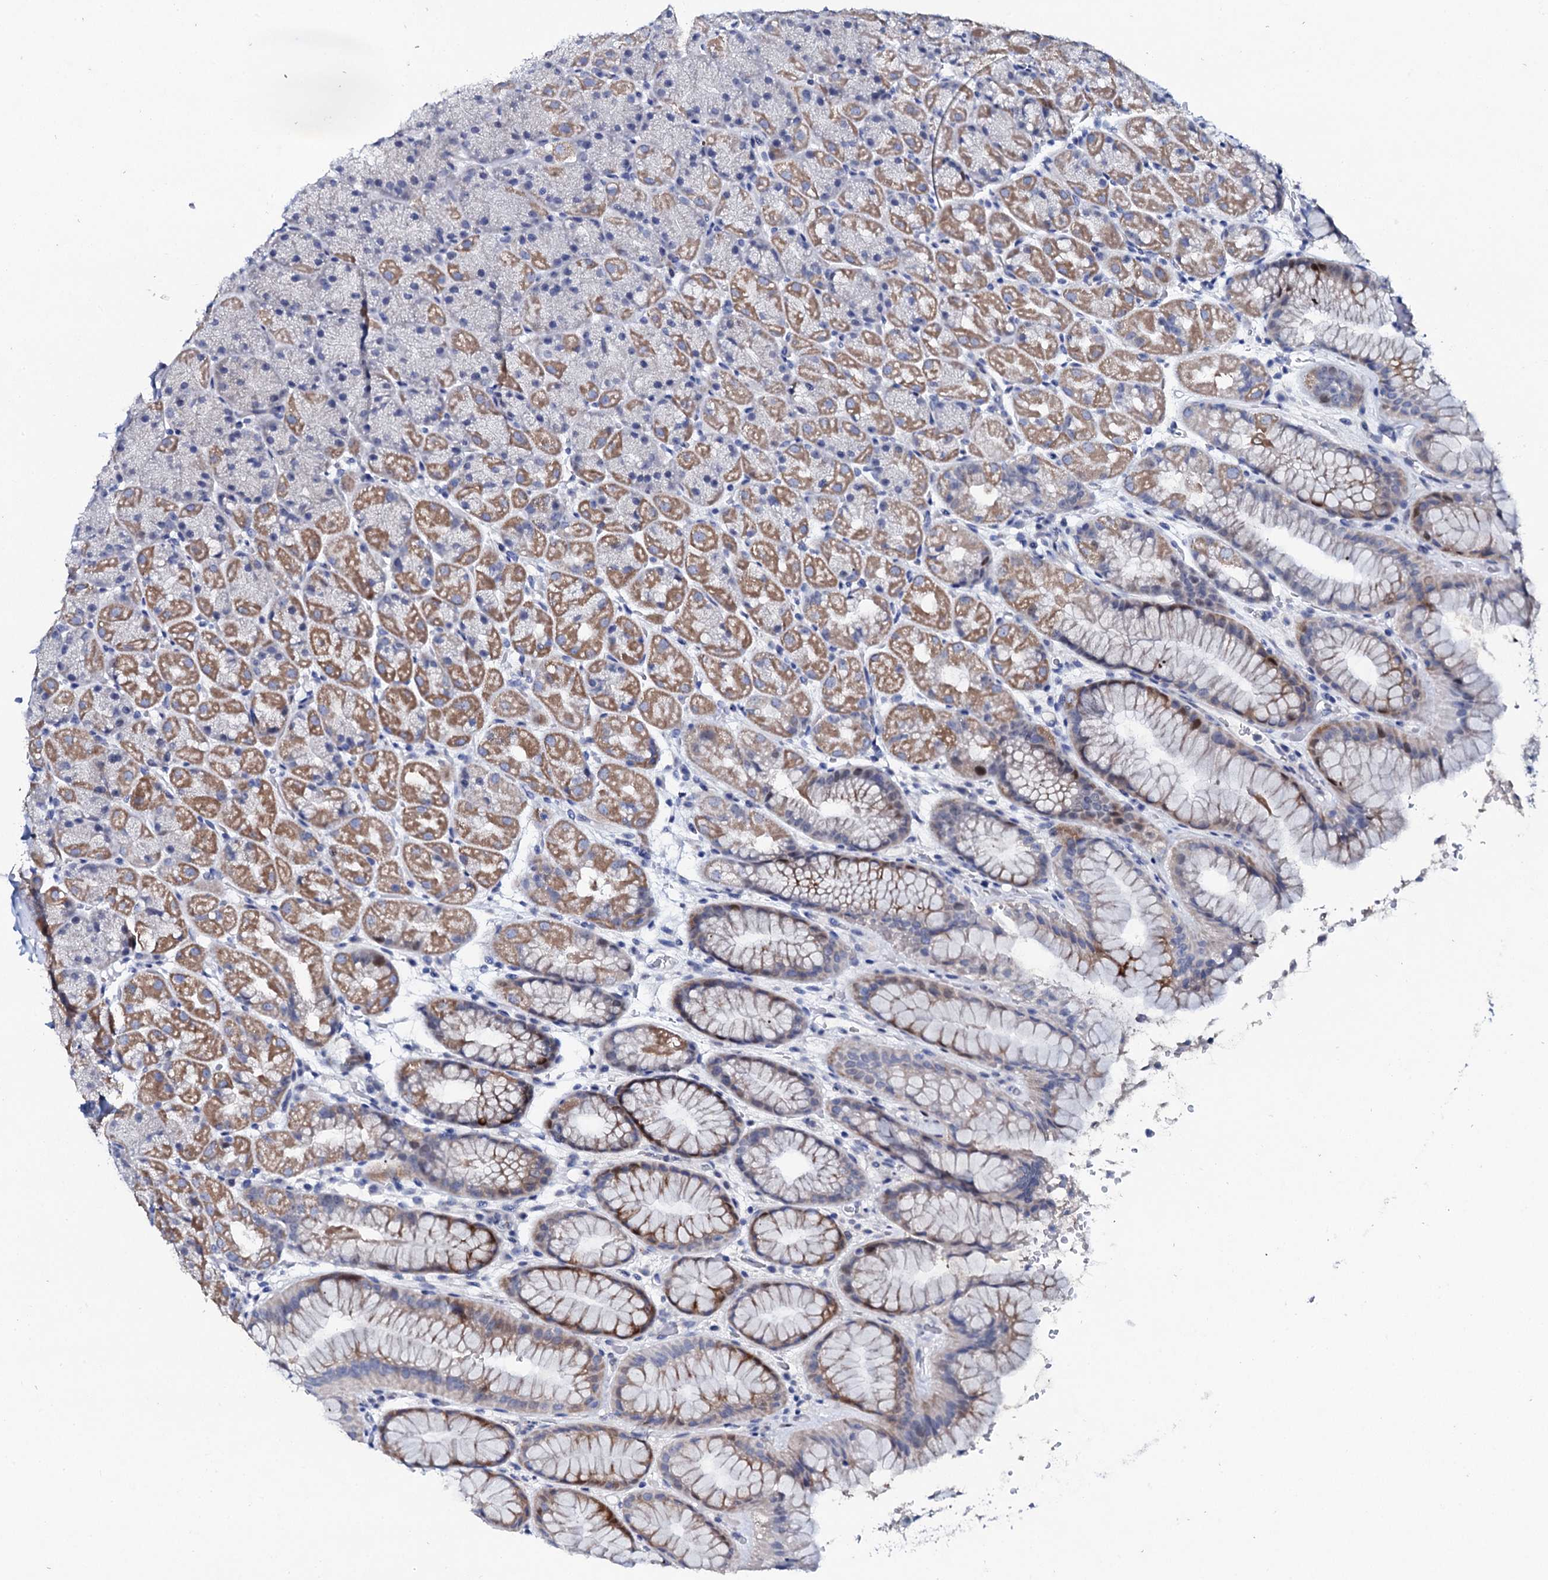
{"staining": {"intensity": "moderate", "quantity": "25%-75%", "location": "cytoplasmic/membranous"}, "tissue": "stomach", "cell_type": "Glandular cells", "image_type": "normal", "snomed": [{"axis": "morphology", "description": "Normal tissue, NOS"}, {"axis": "topography", "description": "Stomach, upper"}, {"axis": "topography", "description": "Stomach, lower"}], "caption": "A brown stain highlights moderate cytoplasmic/membranous expression of a protein in glandular cells of normal human stomach. Ihc stains the protein in brown and the nuclei are stained blue.", "gene": "NUDT13", "patient": {"sex": "male", "age": 67}}